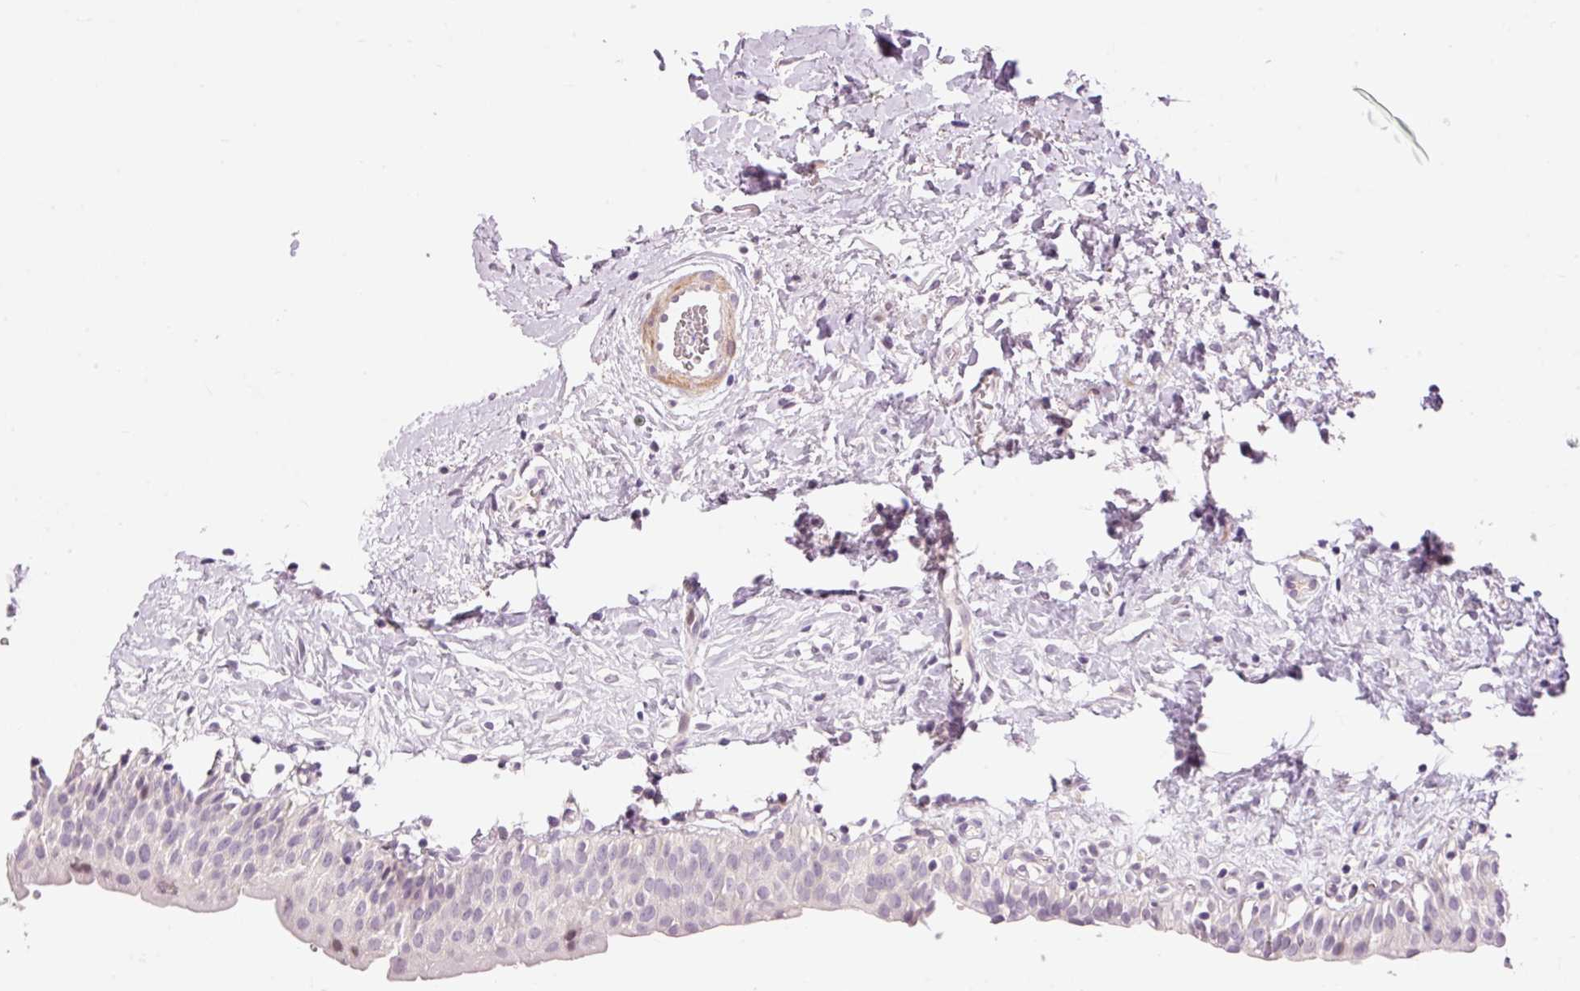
{"staining": {"intensity": "moderate", "quantity": "<25%", "location": "nuclear"}, "tissue": "urinary bladder", "cell_type": "Urothelial cells", "image_type": "normal", "snomed": [{"axis": "morphology", "description": "Normal tissue, NOS"}, {"axis": "topography", "description": "Urinary bladder"}], "caption": "DAB (3,3'-diaminobenzidine) immunohistochemical staining of benign urinary bladder displays moderate nuclear protein expression in approximately <25% of urothelial cells.", "gene": "HNF1A", "patient": {"sex": "male", "age": 51}}